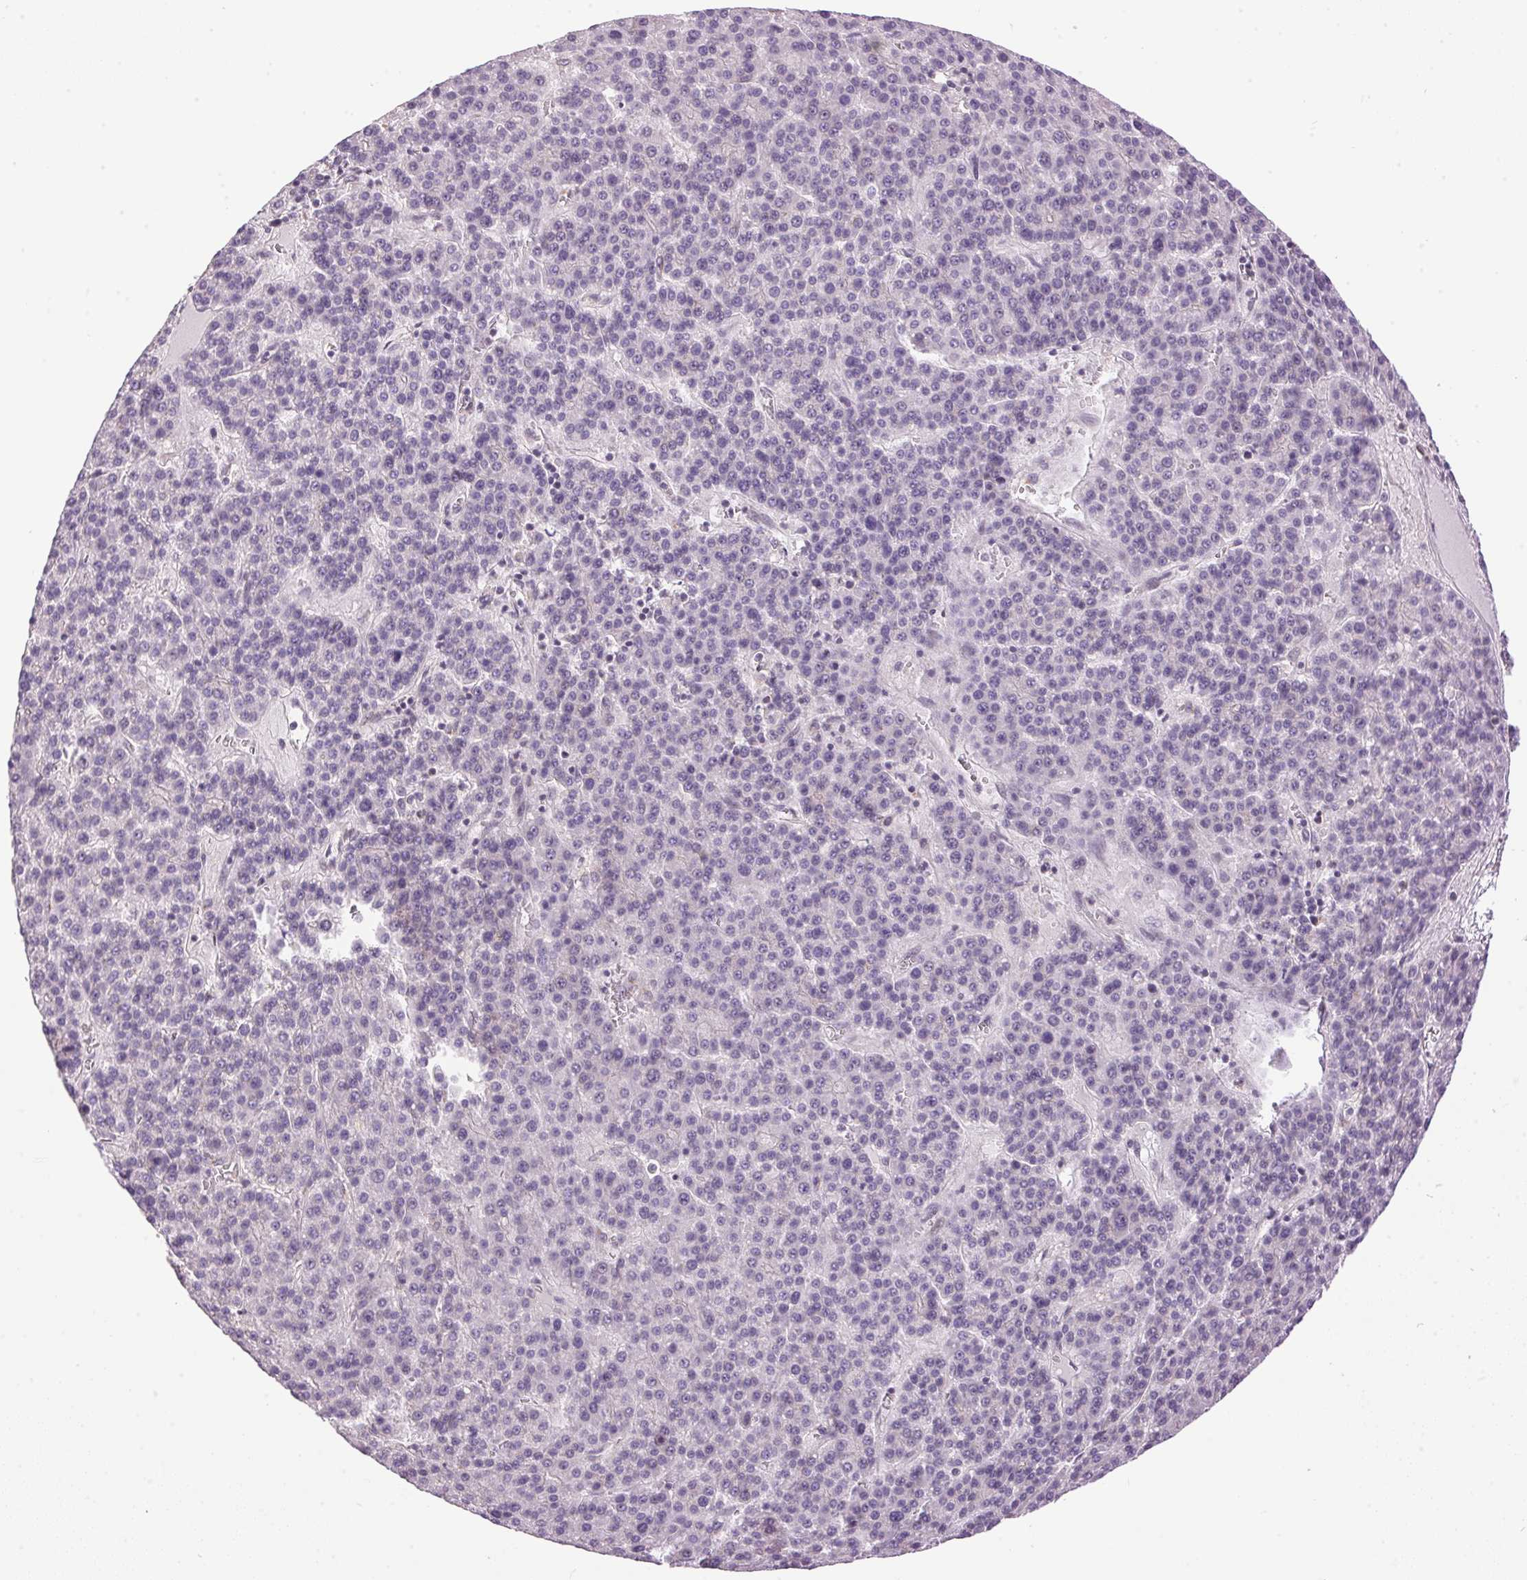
{"staining": {"intensity": "negative", "quantity": "none", "location": "none"}, "tissue": "liver cancer", "cell_type": "Tumor cells", "image_type": "cancer", "snomed": [{"axis": "morphology", "description": "Carcinoma, Hepatocellular, NOS"}, {"axis": "topography", "description": "Liver"}], "caption": "High power microscopy histopathology image of an immunohistochemistry (IHC) histopathology image of liver cancer (hepatocellular carcinoma), revealing no significant positivity in tumor cells. (DAB IHC with hematoxylin counter stain).", "gene": "GOLPH3", "patient": {"sex": "female", "age": 58}}